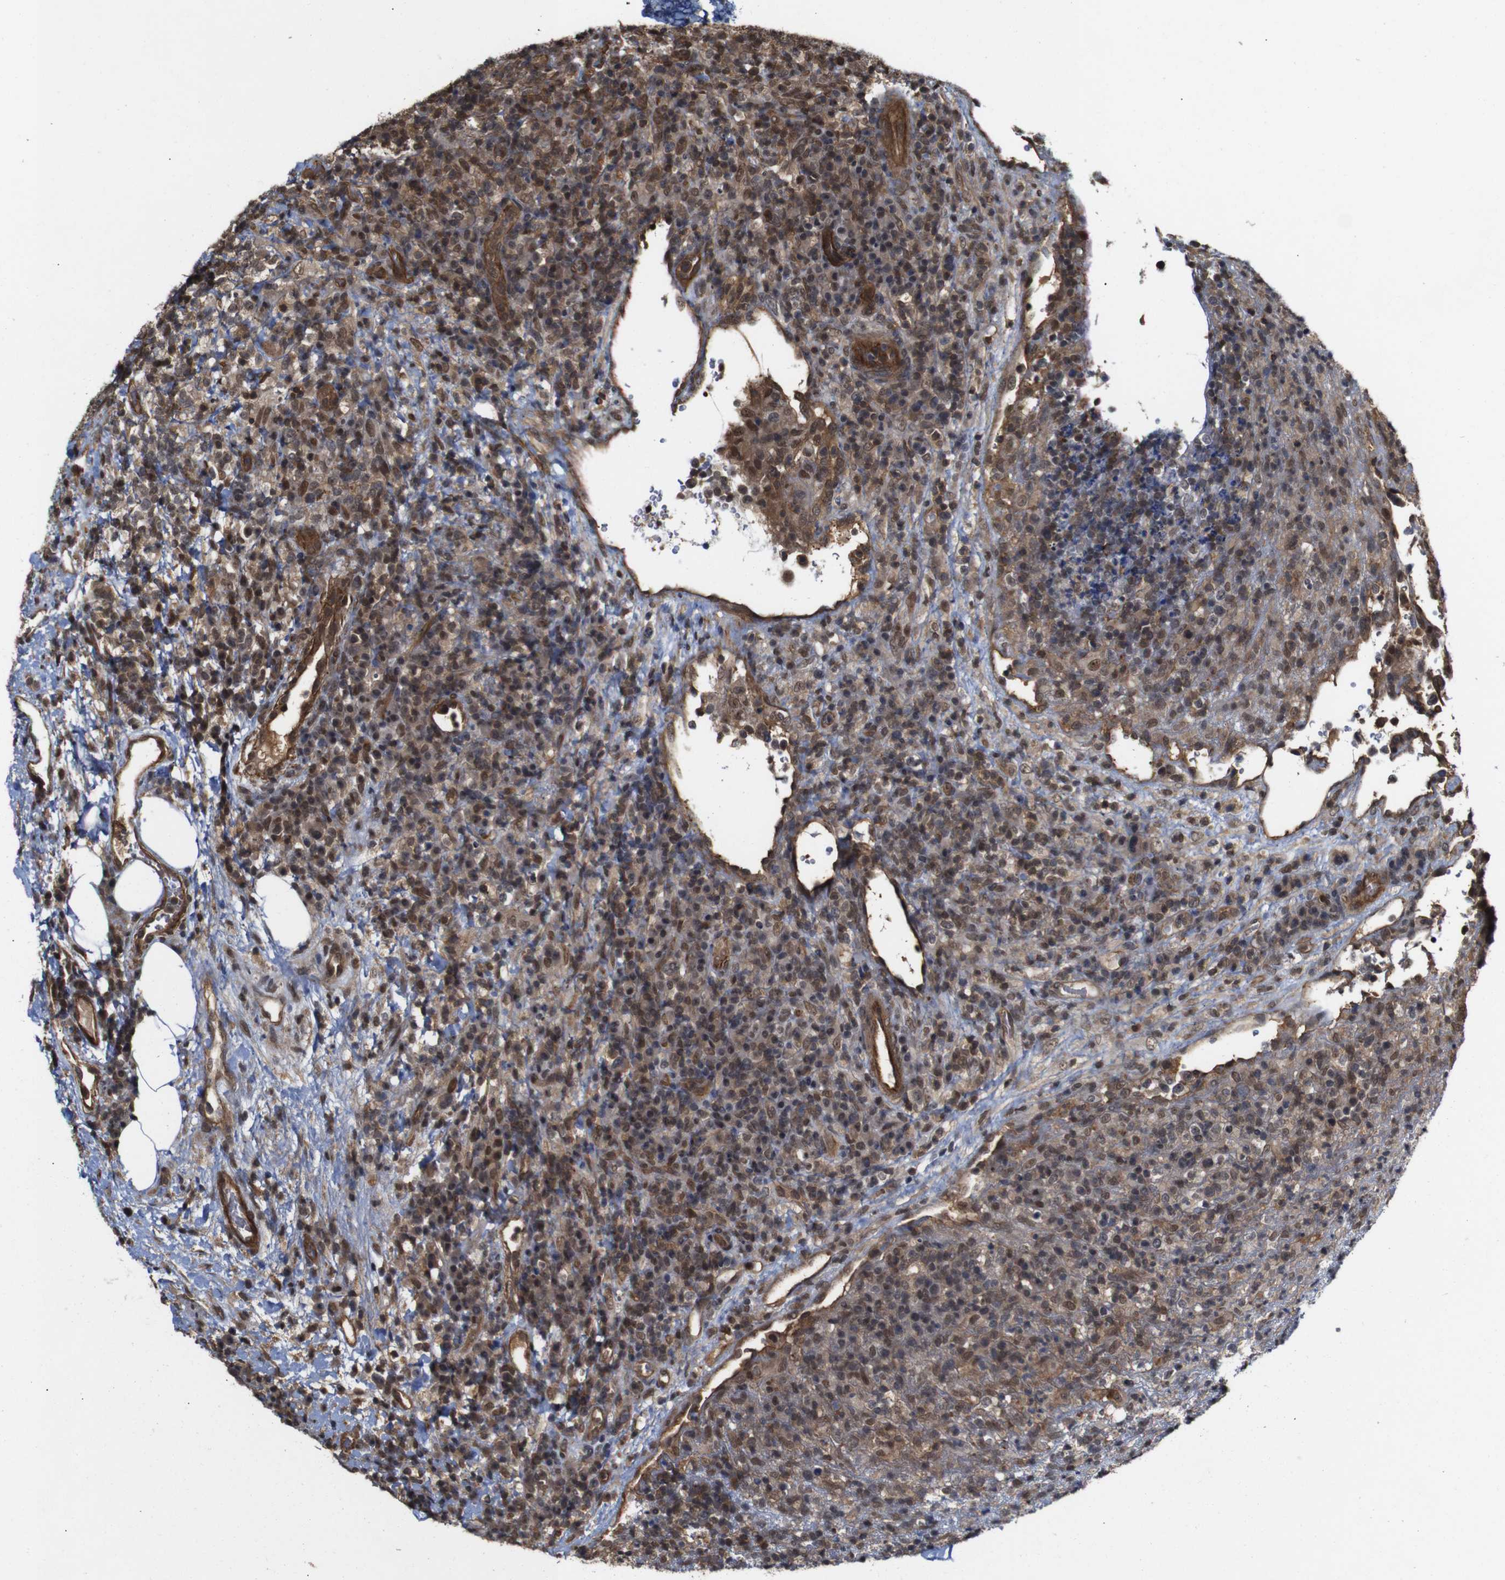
{"staining": {"intensity": "moderate", "quantity": ">75%", "location": "cytoplasmic/membranous"}, "tissue": "lymphoma", "cell_type": "Tumor cells", "image_type": "cancer", "snomed": [{"axis": "morphology", "description": "Malignant lymphoma, non-Hodgkin's type, High grade"}, {"axis": "topography", "description": "Lymph node"}], "caption": "Brown immunohistochemical staining in human malignant lymphoma, non-Hodgkin's type (high-grade) demonstrates moderate cytoplasmic/membranous staining in about >75% of tumor cells.", "gene": "NANOS1", "patient": {"sex": "female", "age": 76}}